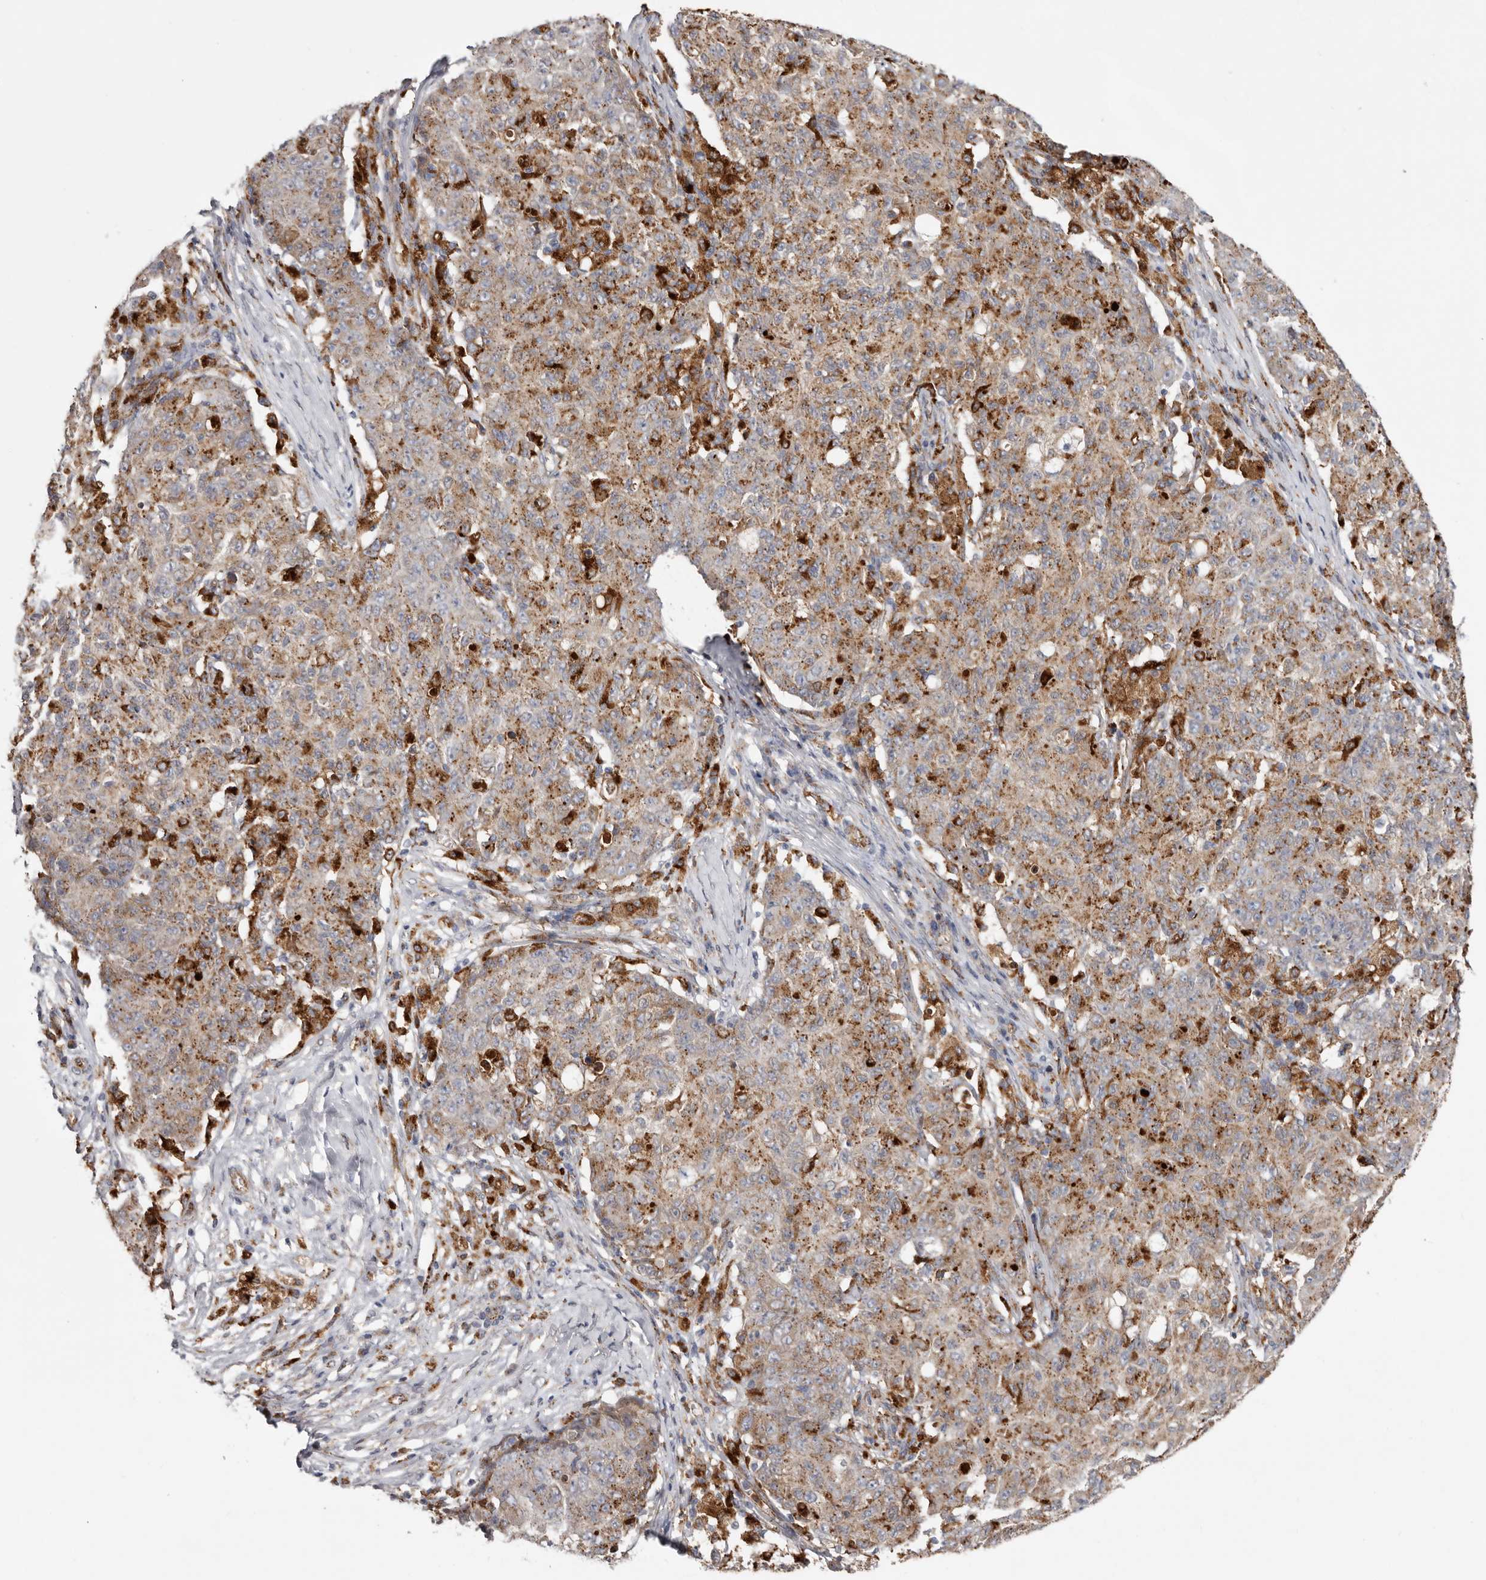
{"staining": {"intensity": "moderate", "quantity": ">75%", "location": "cytoplasmic/membranous"}, "tissue": "ovarian cancer", "cell_type": "Tumor cells", "image_type": "cancer", "snomed": [{"axis": "morphology", "description": "Carcinoma, endometroid"}, {"axis": "topography", "description": "Ovary"}], "caption": "Protein expression by IHC demonstrates moderate cytoplasmic/membranous staining in approximately >75% of tumor cells in endometroid carcinoma (ovarian). Nuclei are stained in blue.", "gene": "GRN", "patient": {"sex": "female", "age": 42}}